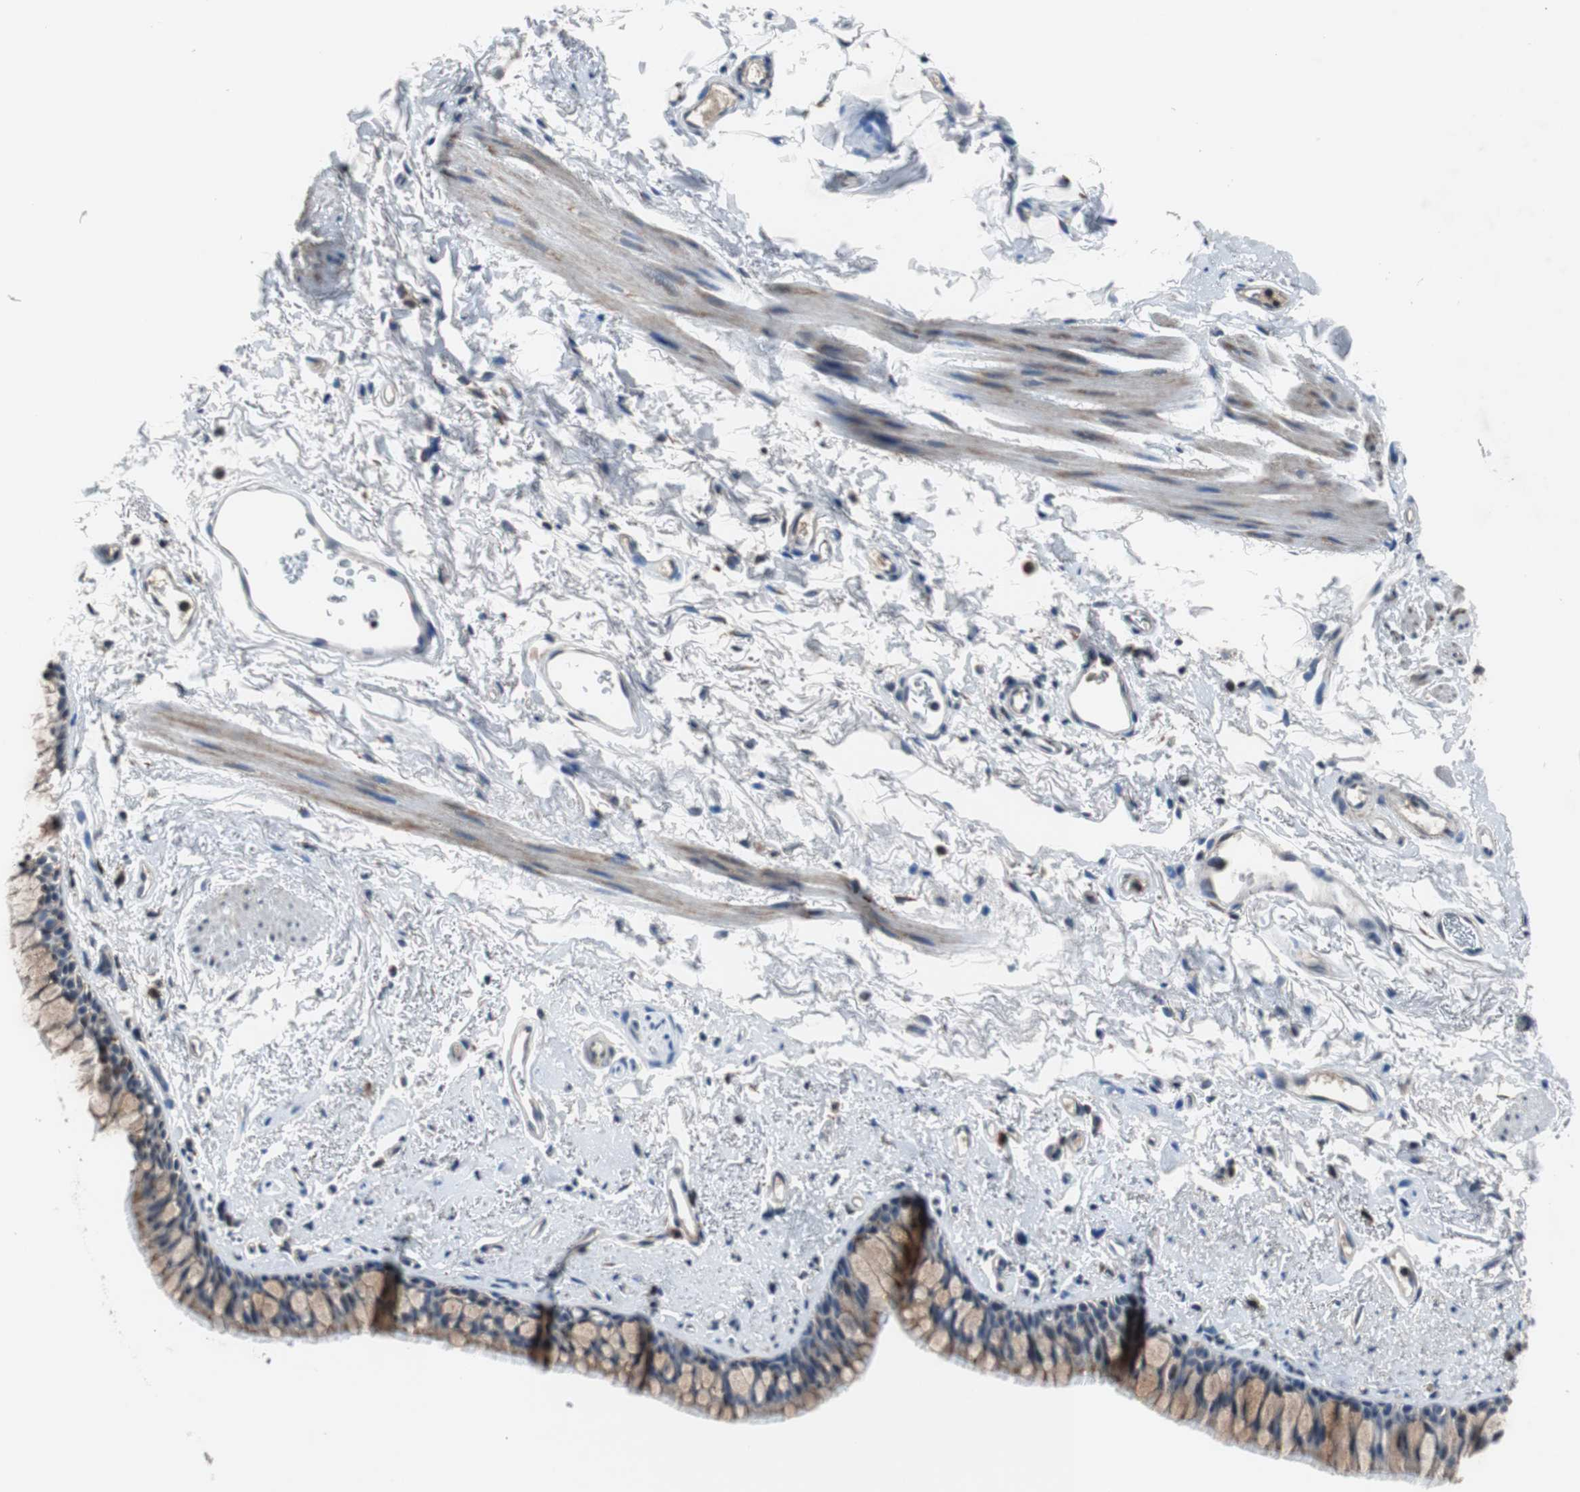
{"staining": {"intensity": "strong", "quantity": ">75%", "location": "cytoplasmic/membranous"}, "tissue": "bronchus", "cell_type": "Respiratory epithelial cells", "image_type": "normal", "snomed": [{"axis": "morphology", "description": "Normal tissue, NOS"}, {"axis": "topography", "description": "Bronchus"}], "caption": "Immunohistochemistry (IHC) image of normal bronchus: bronchus stained using immunohistochemistry demonstrates high levels of strong protein expression localized specifically in the cytoplasmic/membranous of respiratory epithelial cells, appearing as a cytoplasmic/membranous brown color.", "gene": "PITRM1", "patient": {"sex": "female", "age": 73}}